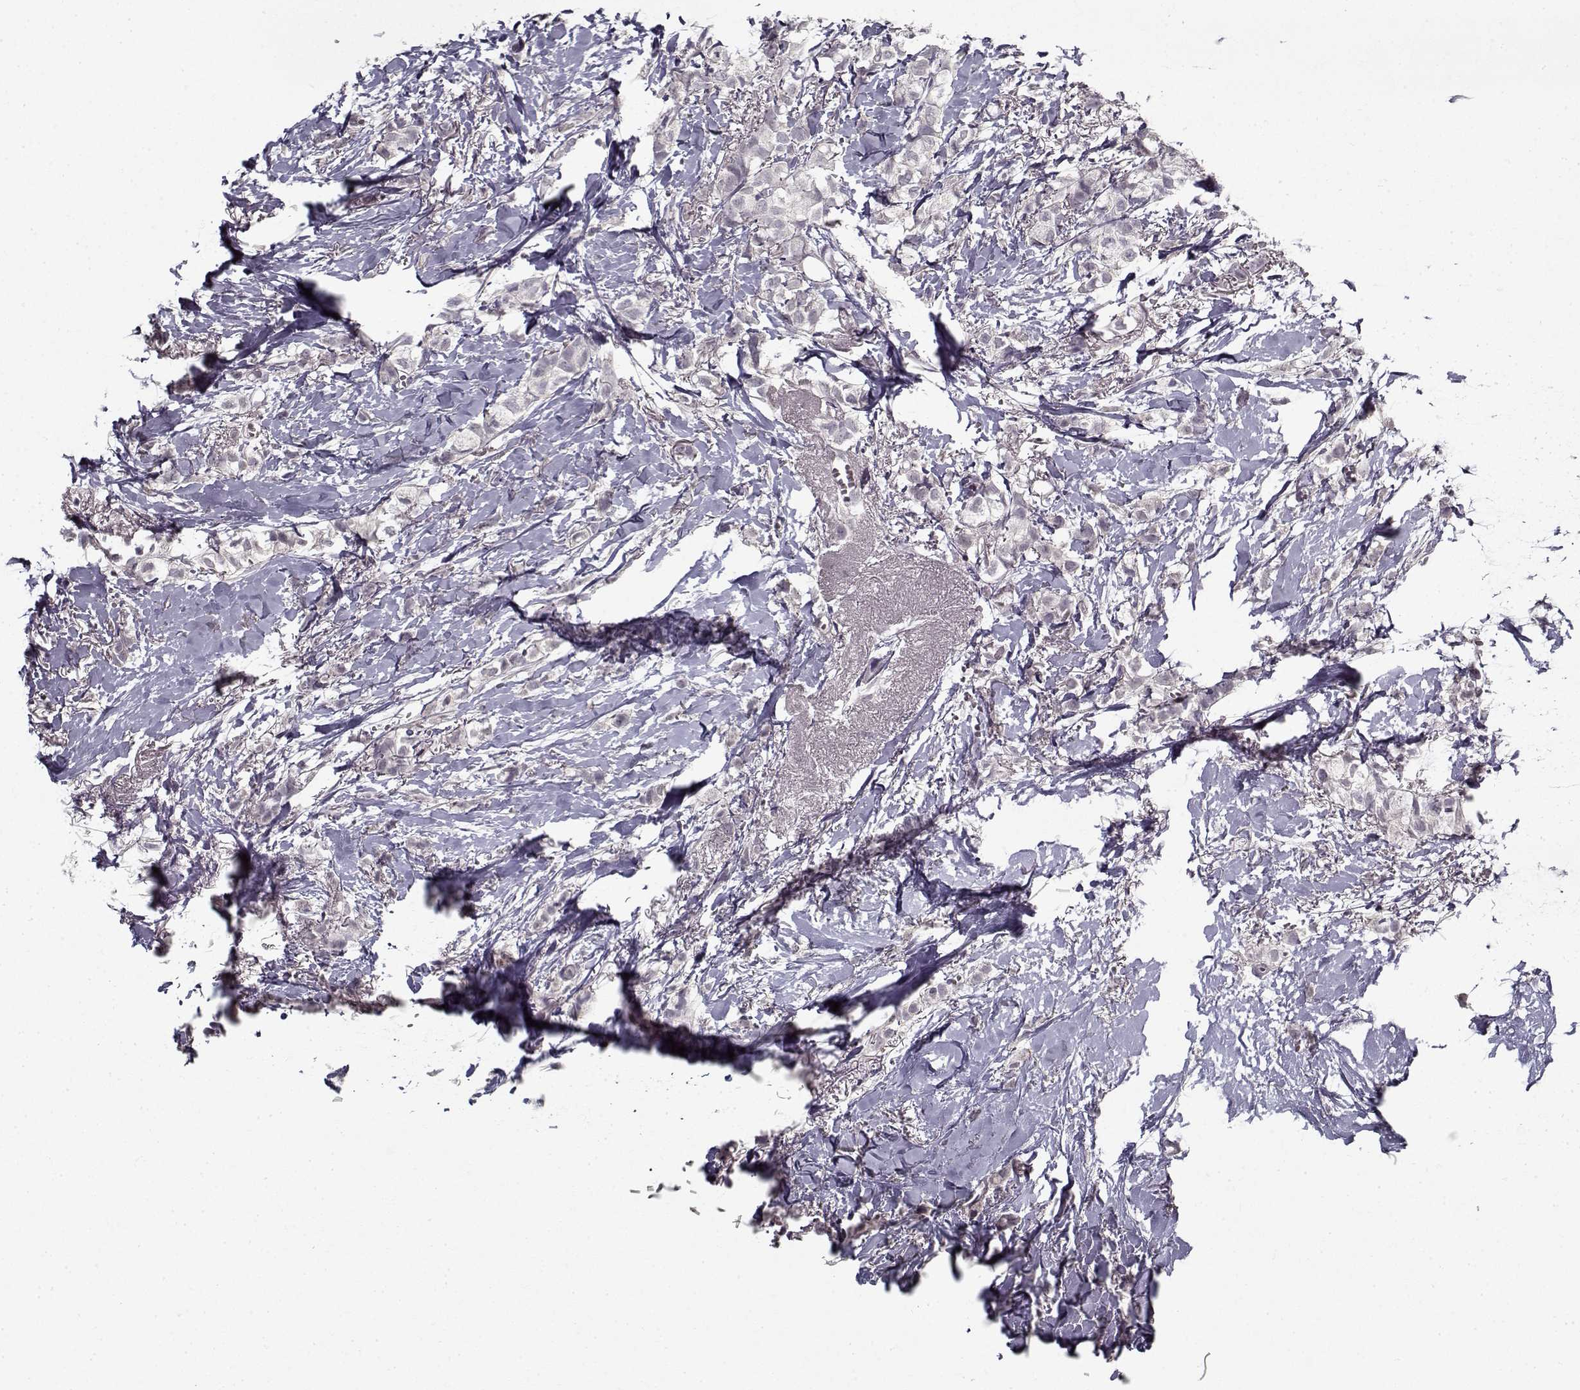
{"staining": {"intensity": "negative", "quantity": "none", "location": "none"}, "tissue": "breast cancer", "cell_type": "Tumor cells", "image_type": "cancer", "snomed": [{"axis": "morphology", "description": "Duct carcinoma"}, {"axis": "topography", "description": "Breast"}], "caption": "High power microscopy photomicrograph of an IHC image of breast cancer (invasive ductal carcinoma), revealing no significant expression in tumor cells. (Stains: DAB IHC with hematoxylin counter stain, Microscopy: brightfield microscopy at high magnification).", "gene": "LAMA2", "patient": {"sex": "female", "age": 85}}